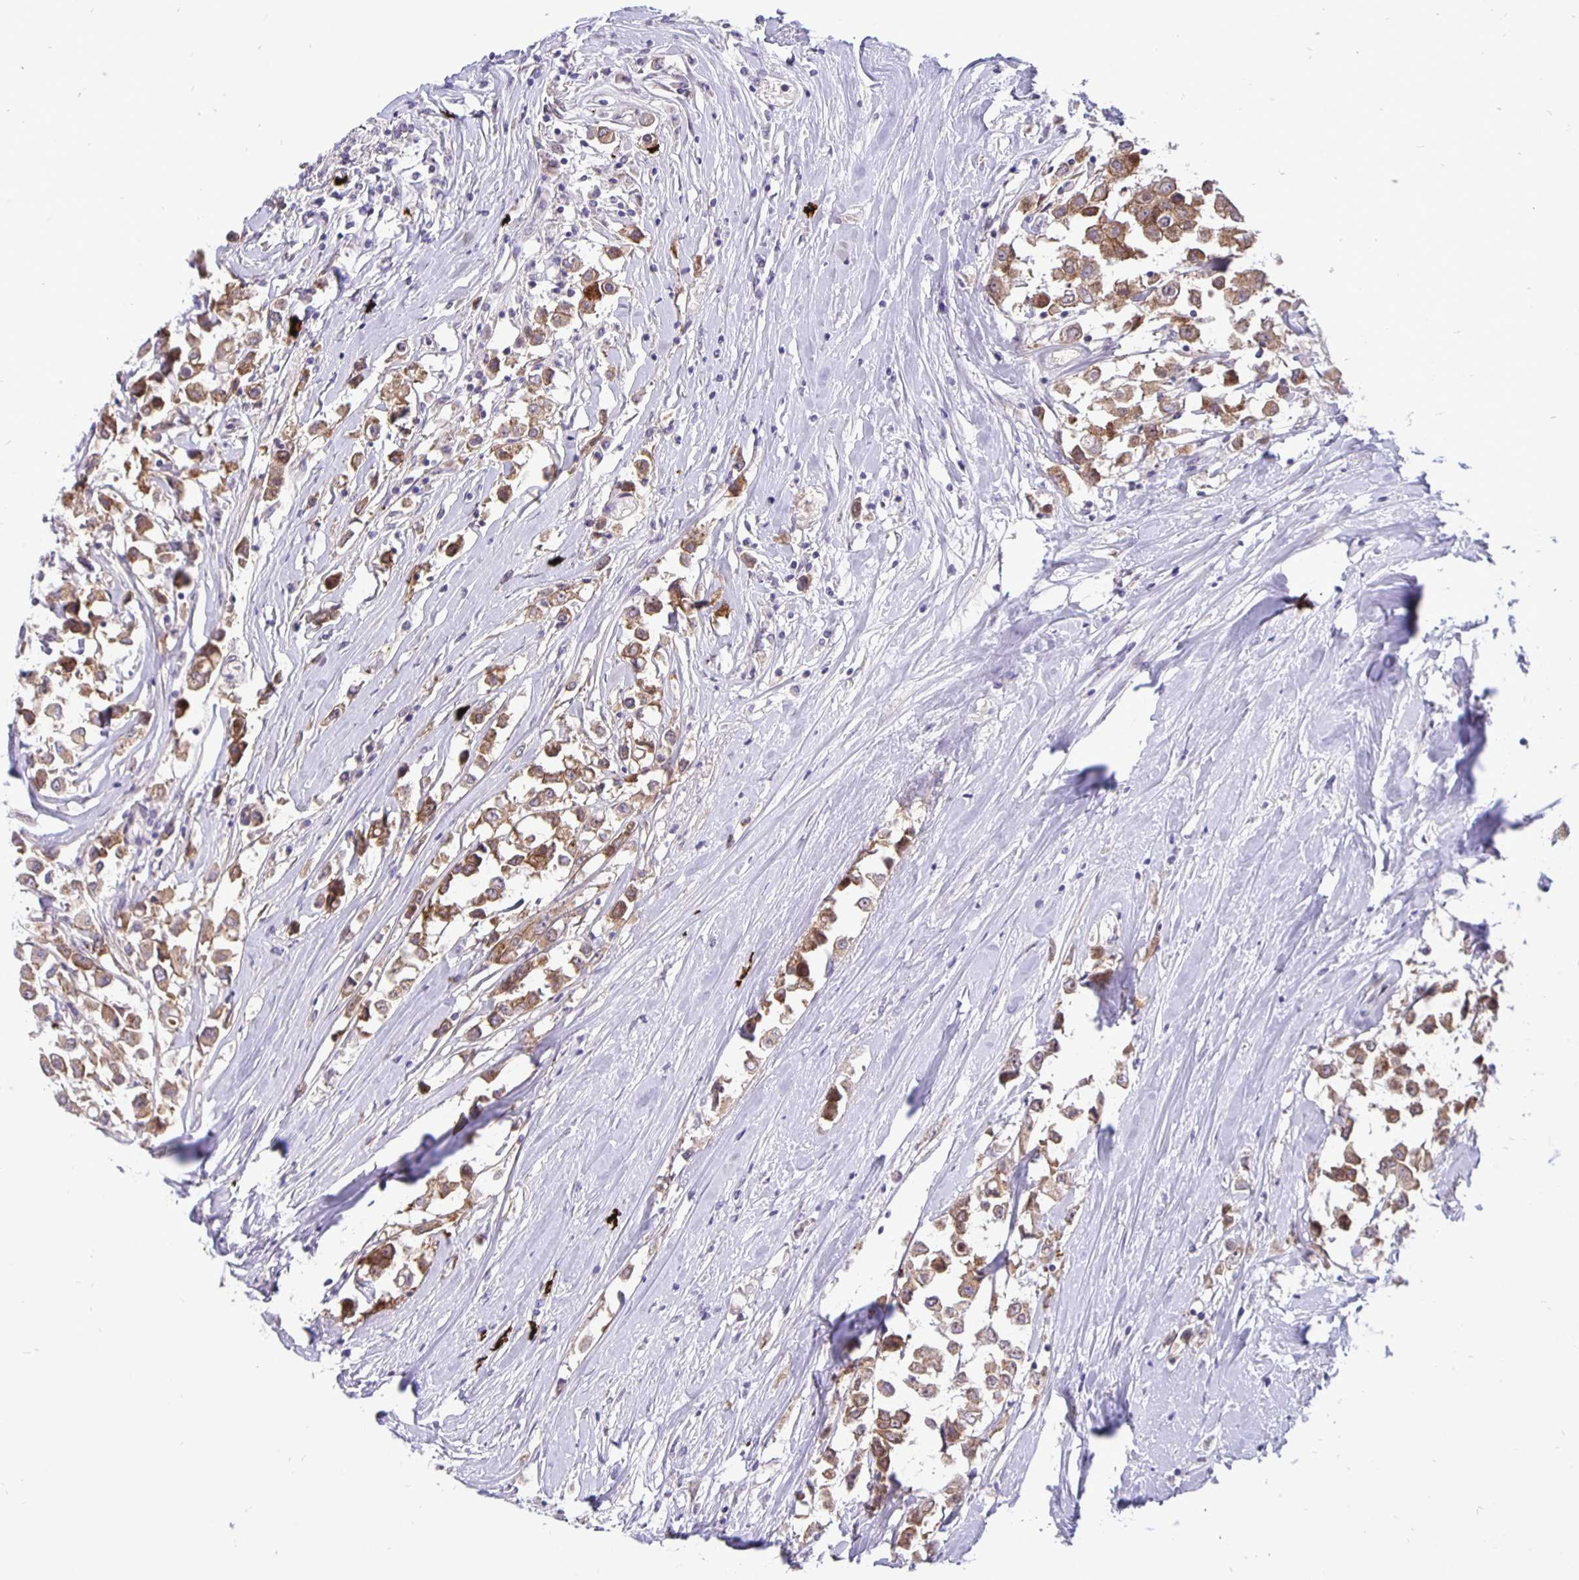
{"staining": {"intensity": "moderate", "quantity": ">75%", "location": "cytoplasmic/membranous"}, "tissue": "breast cancer", "cell_type": "Tumor cells", "image_type": "cancer", "snomed": [{"axis": "morphology", "description": "Duct carcinoma"}, {"axis": "topography", "description": "Breast"}], "caption": "A brown stain shows moderate cytoplasmic/membranous expression of a protein in breast cancer tumor cells.", "gene": "ERBB2", "patient": {"sex": "female", "age": 61}}